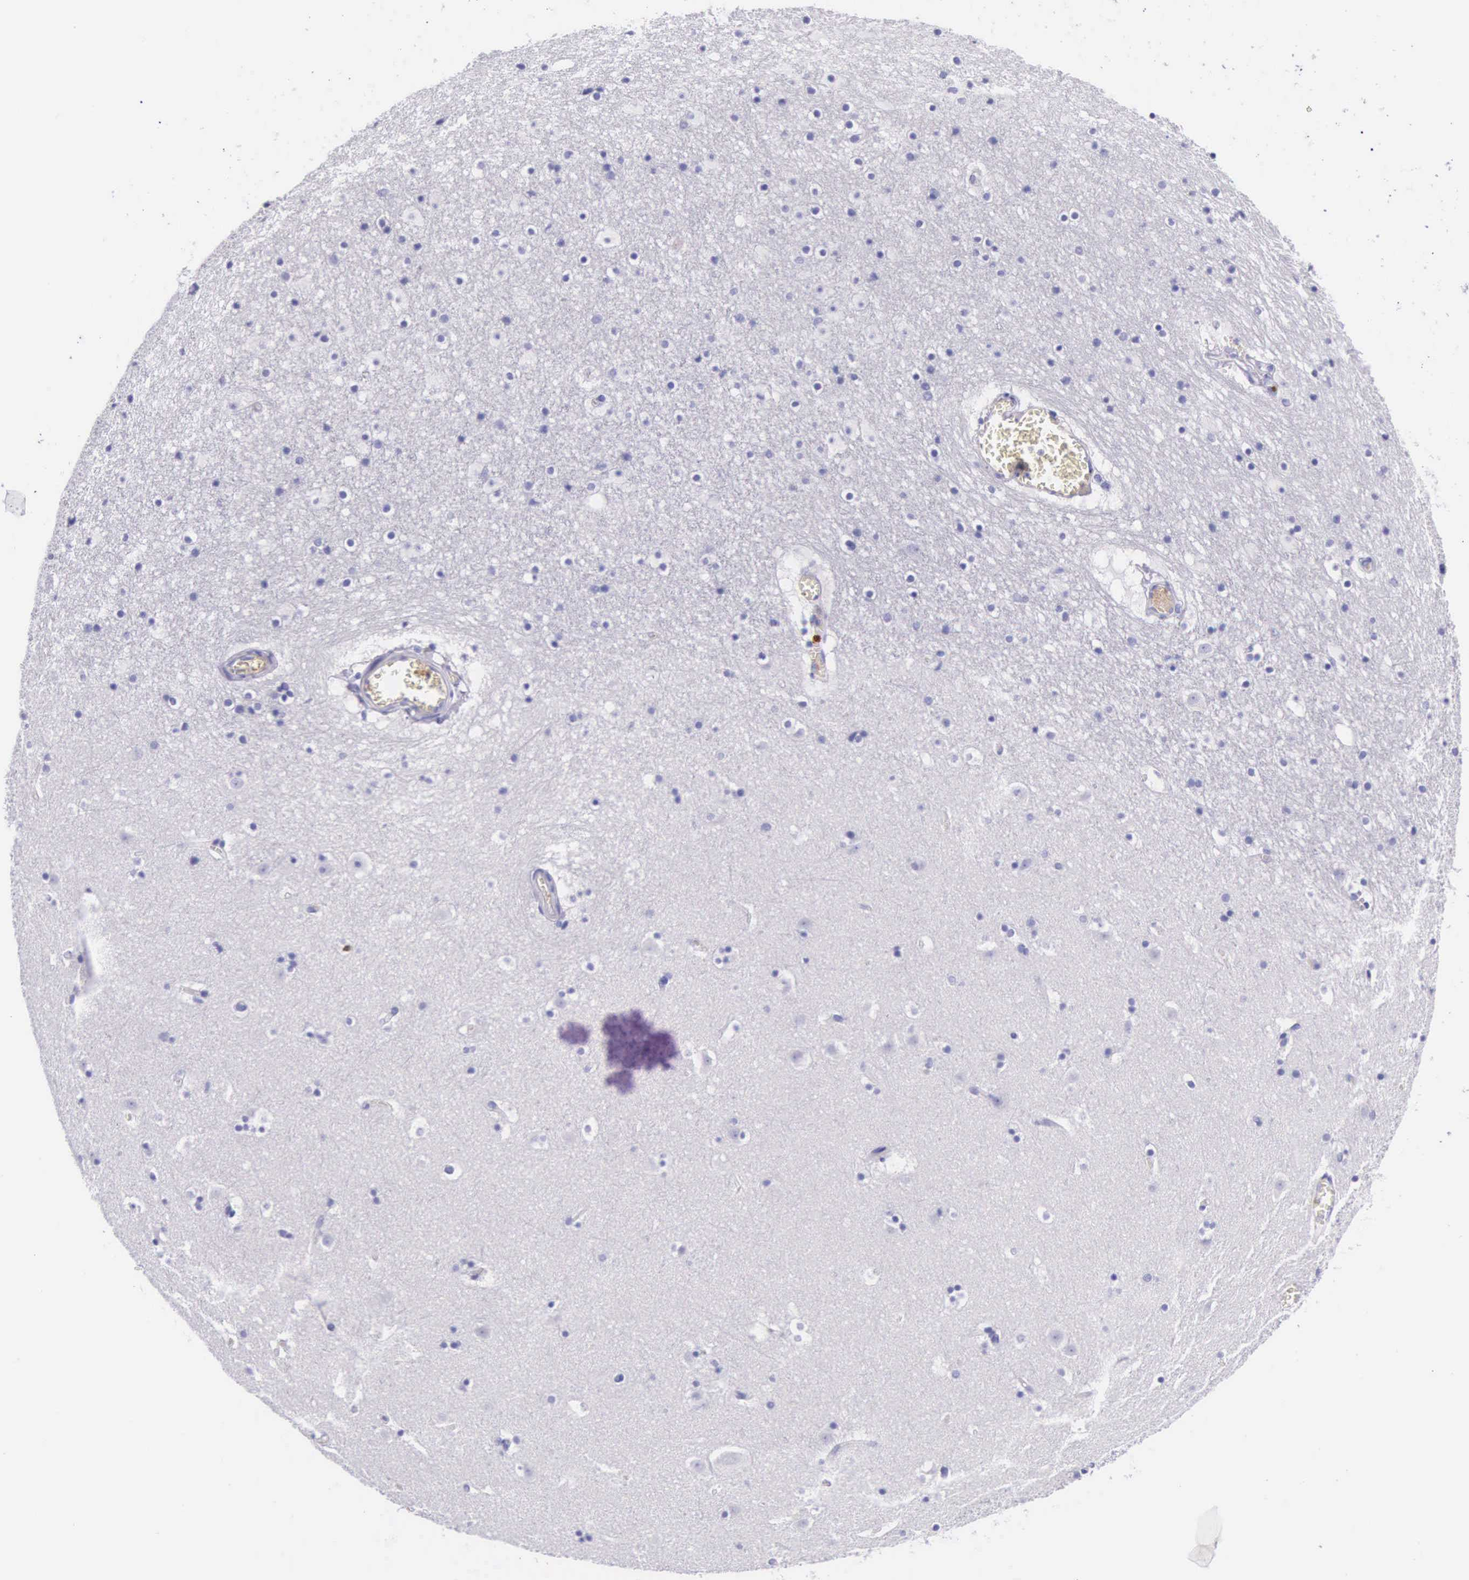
{"staining": {"intensity": "negative", "quantity": "none", "location": "none"}, "tissue": "caudate", "cell_type": "Glial cells", "image_type": "normal", "snomed": [{"axis": "morphology", "description": "Normal tissue, NOS"}, {"axis": "topography", "description": "Lateral ventricle wall"}], "caption": "IHC of normal human caudate shows no positivity in glial cells.", "gene": "FCN1", "patient": {"sex": "male", "age": 45}}